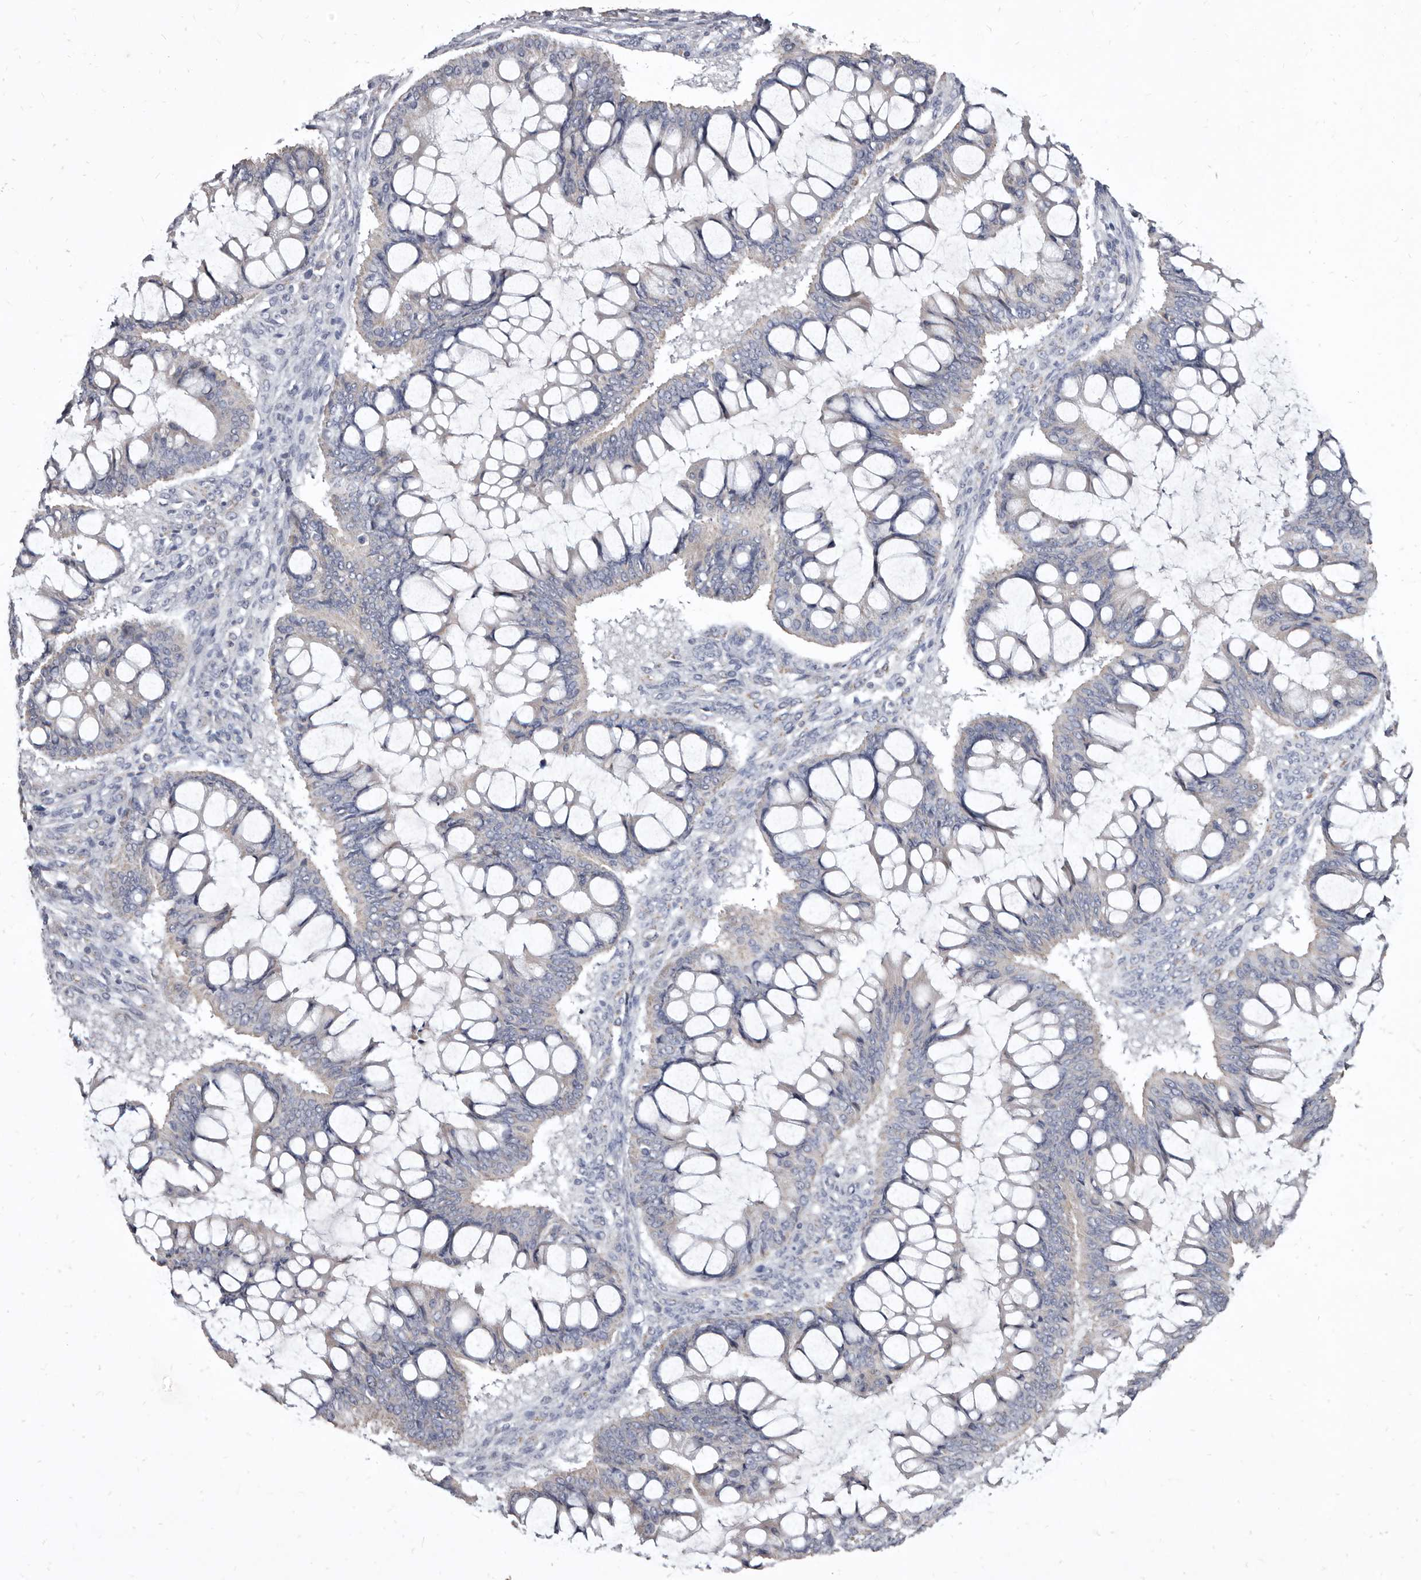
{"staining": {"intensity": "negative", "quantity": "none", "location": "none"}, "tissue": "ovarian cancer", "cell_type": "Tumor cells", "image_type": "cancer", "snomed": [{"axis": "morphology", "description": "Cystadenocarcinoma, mucinous, NOS"}, {"axis": "topography", "description": "Ovary"}], "caption": "Immunohistochemistry (IHC) of human ovarian cancer (mucinous cystadenocarcinoma) displays no expression in tumor cells.", "gene": "CYP2E1", "patient": {"sex": "female", "age": 73}}